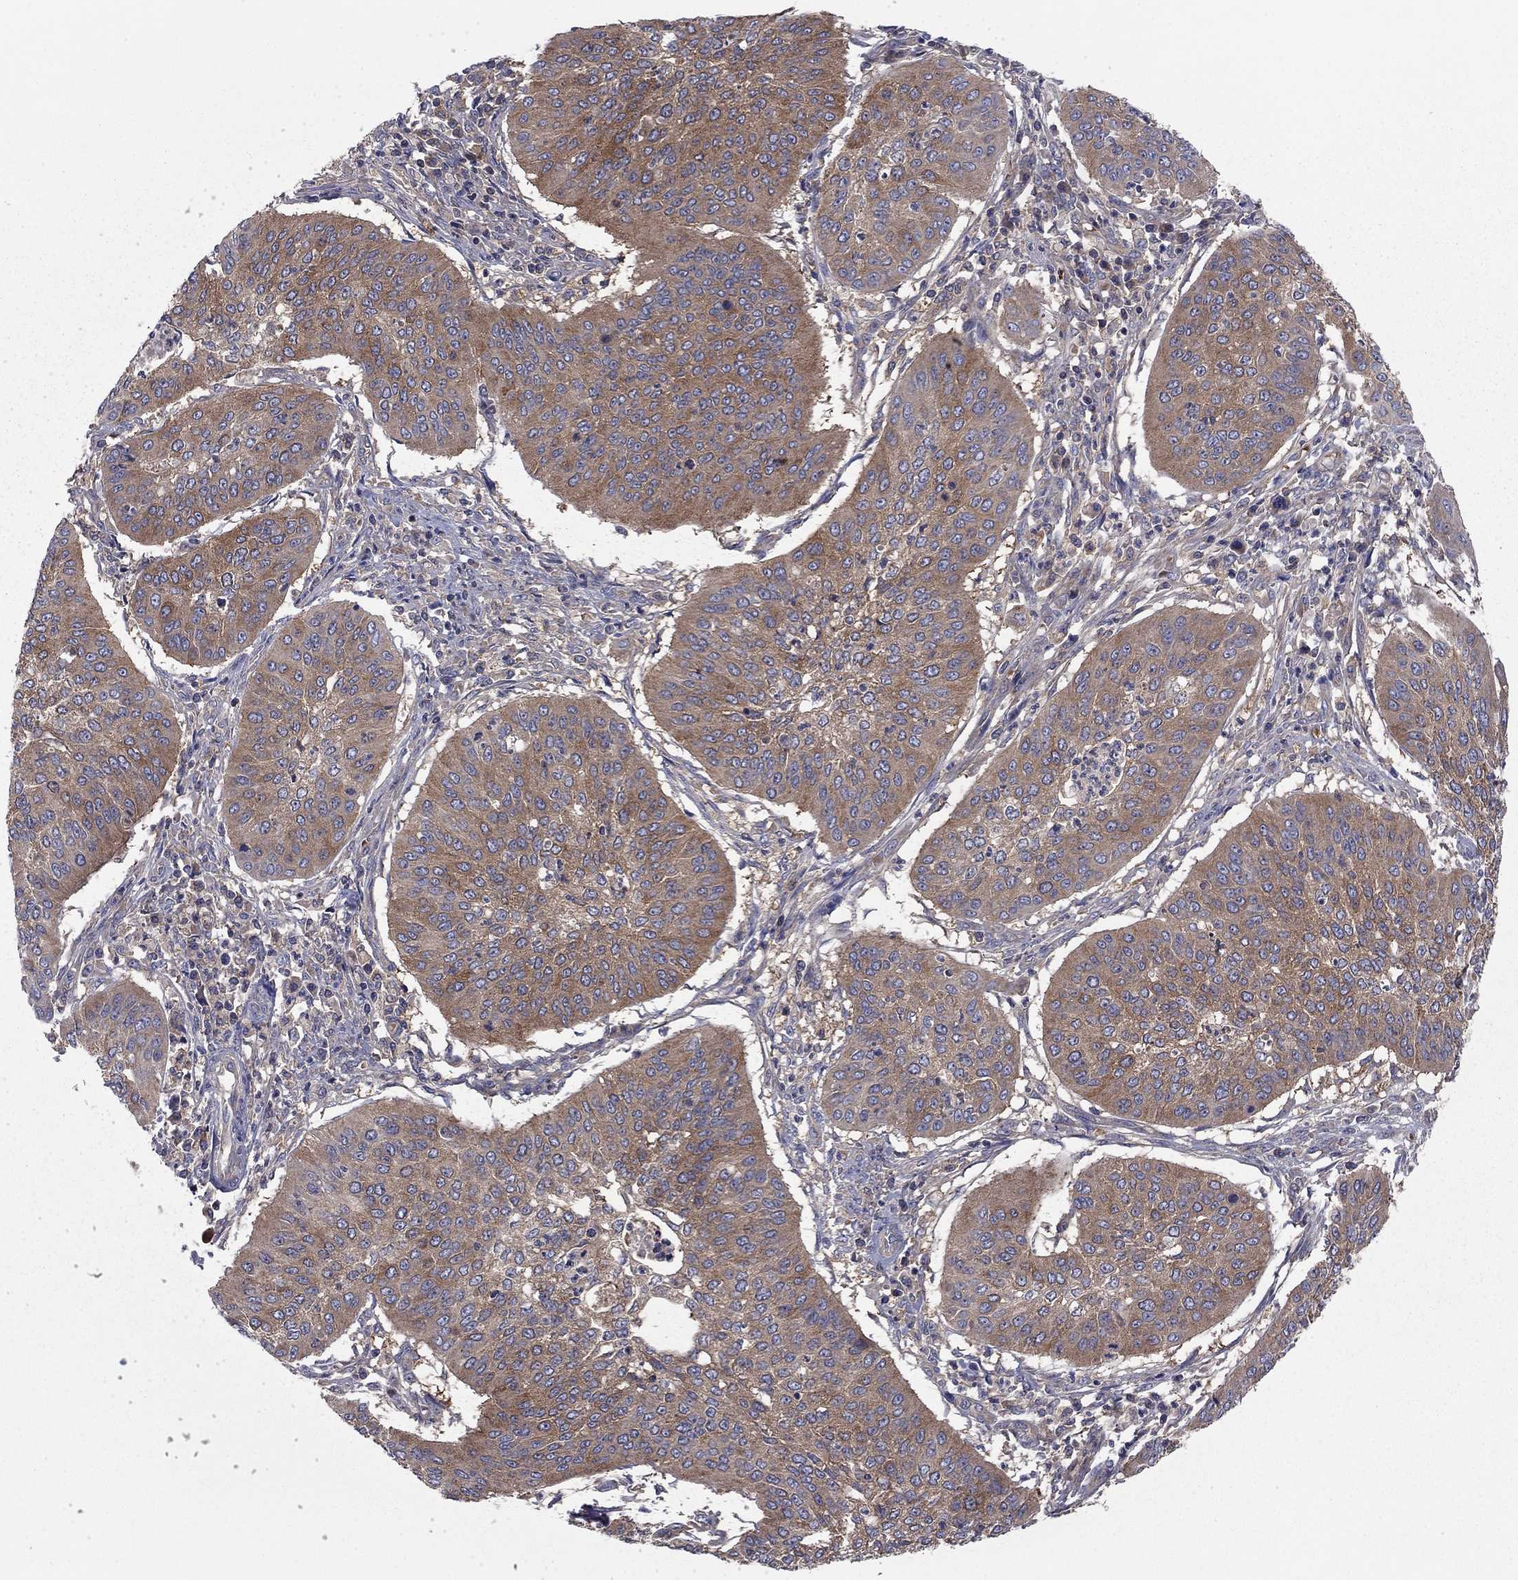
{"staining": {"intensity": "moderate", "quantity": "25%-75%", "location": "cytoplasmic/membranous"}, "tissue": "cervical cancer", "cell_type": "Tumor cells", "image_type": "cancer", "snomed": [{"axis": "morphology", "description": "Normal tissue, NOS"}, {"axis": "morphology", "description": "Squamous cell carcinoma, NOS"}, {"axis": "topography", "description": "Cervix"}], "caption": "This histopathology image shows immunohistochemistry (IHC) staining of human squamous cell carcinoma (cervical), with medium moderate cytoplasmic/membranous positivity in about 25%-75% of tumor cells.", "gene": "RNF123", "patient": {"sex": "female", "age": 39}}